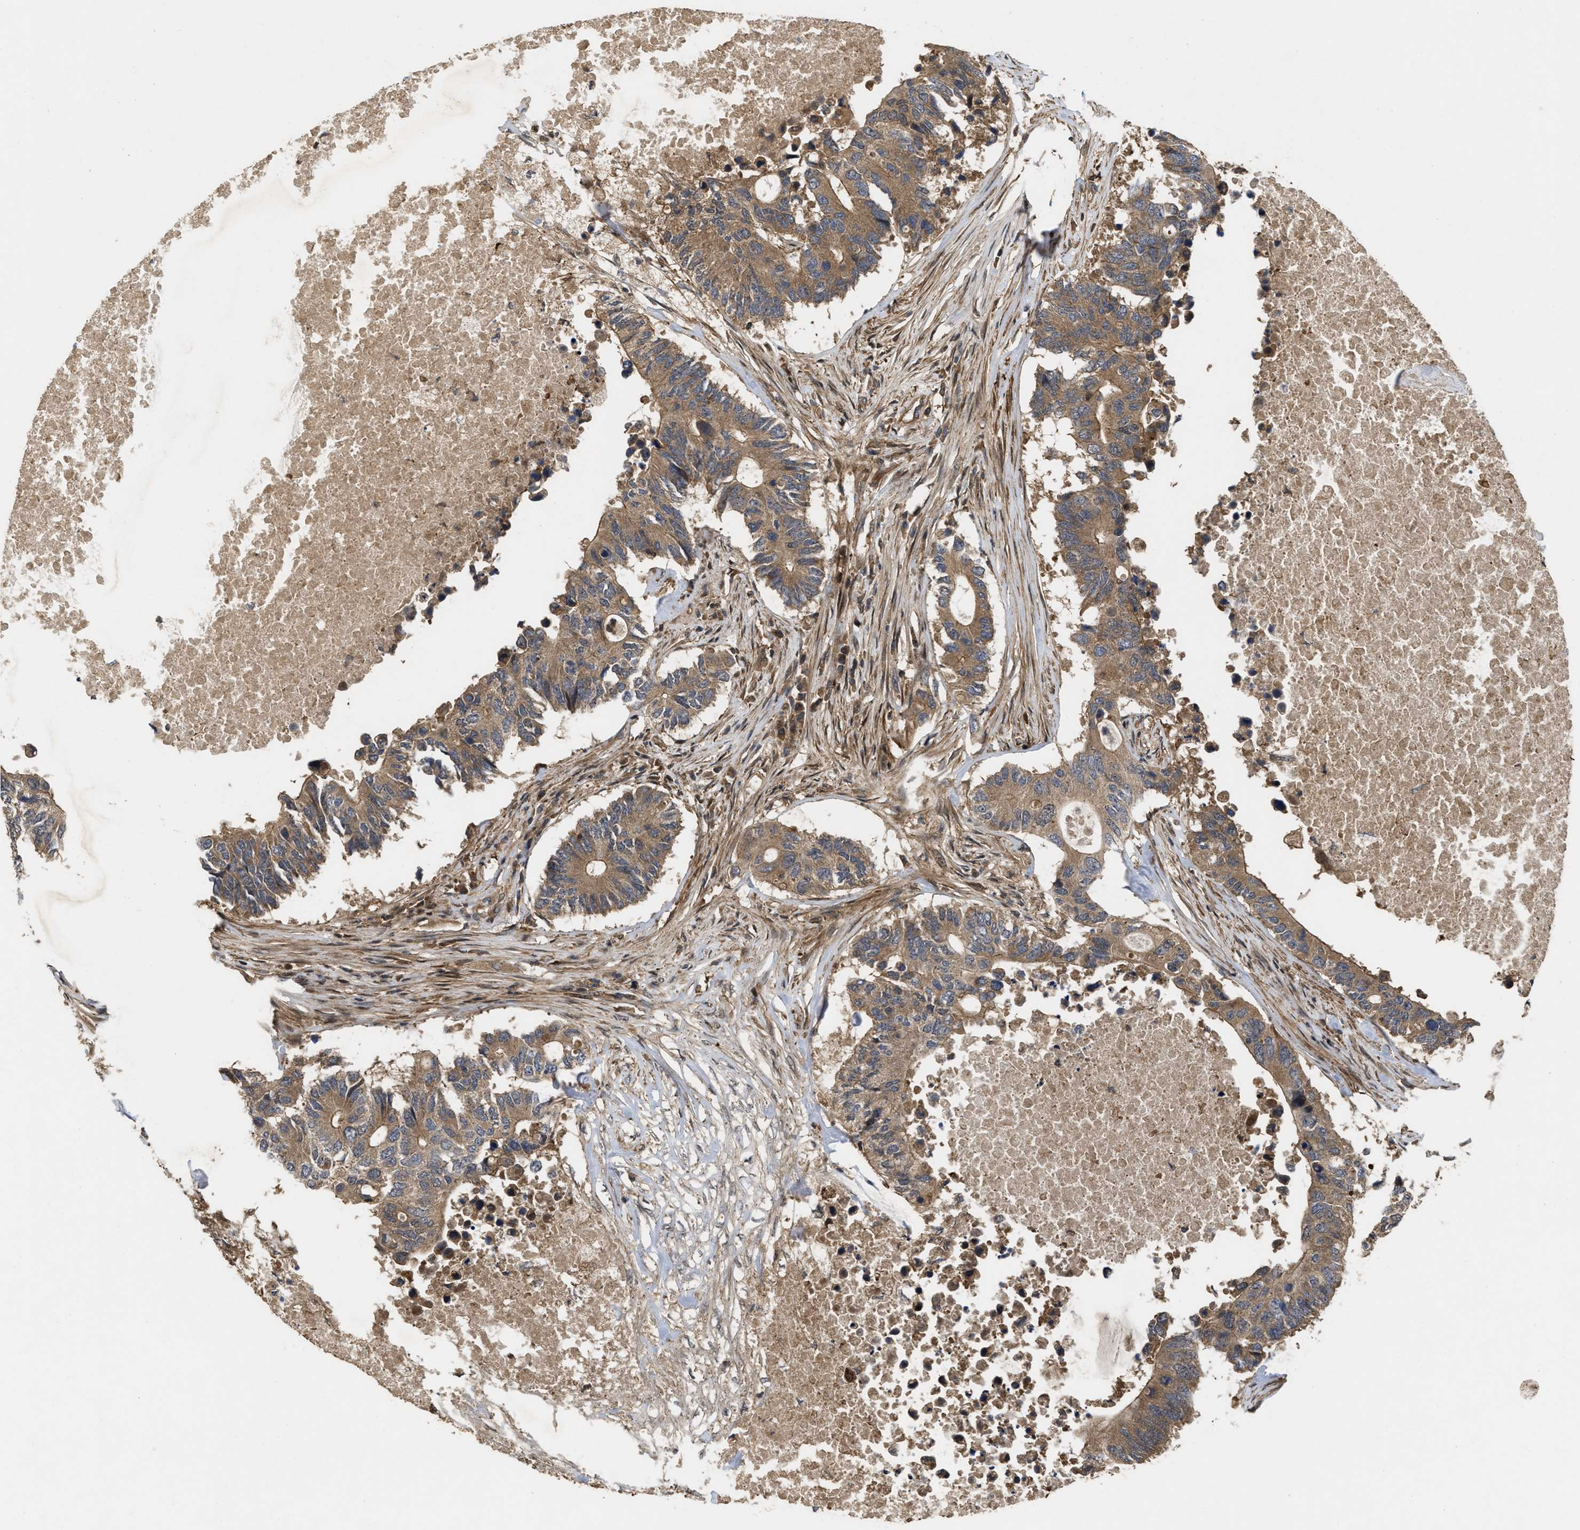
{"staining": {"intensity": "moderate", "quantity": ">75%", "location": "cytoplasmic/membranous"}, "tissue": "colorectal cancer", "cell_type": "Tumor cells", "image_type": "cancer", "snomed": [{"axis": "morphology", "description": "Adenocarcinoma, NOS"}, {"axis": "topography", "description": "Colon"}], "caption": "Human colorectal cancer (adenocarcinoma) stained with a brown dye exhibits moderate cytoplasmic/membranous positive positivity in about >75% of tumor cells.", "gene": "CBR3", "patient": {"sex": "male", "age": 71}}